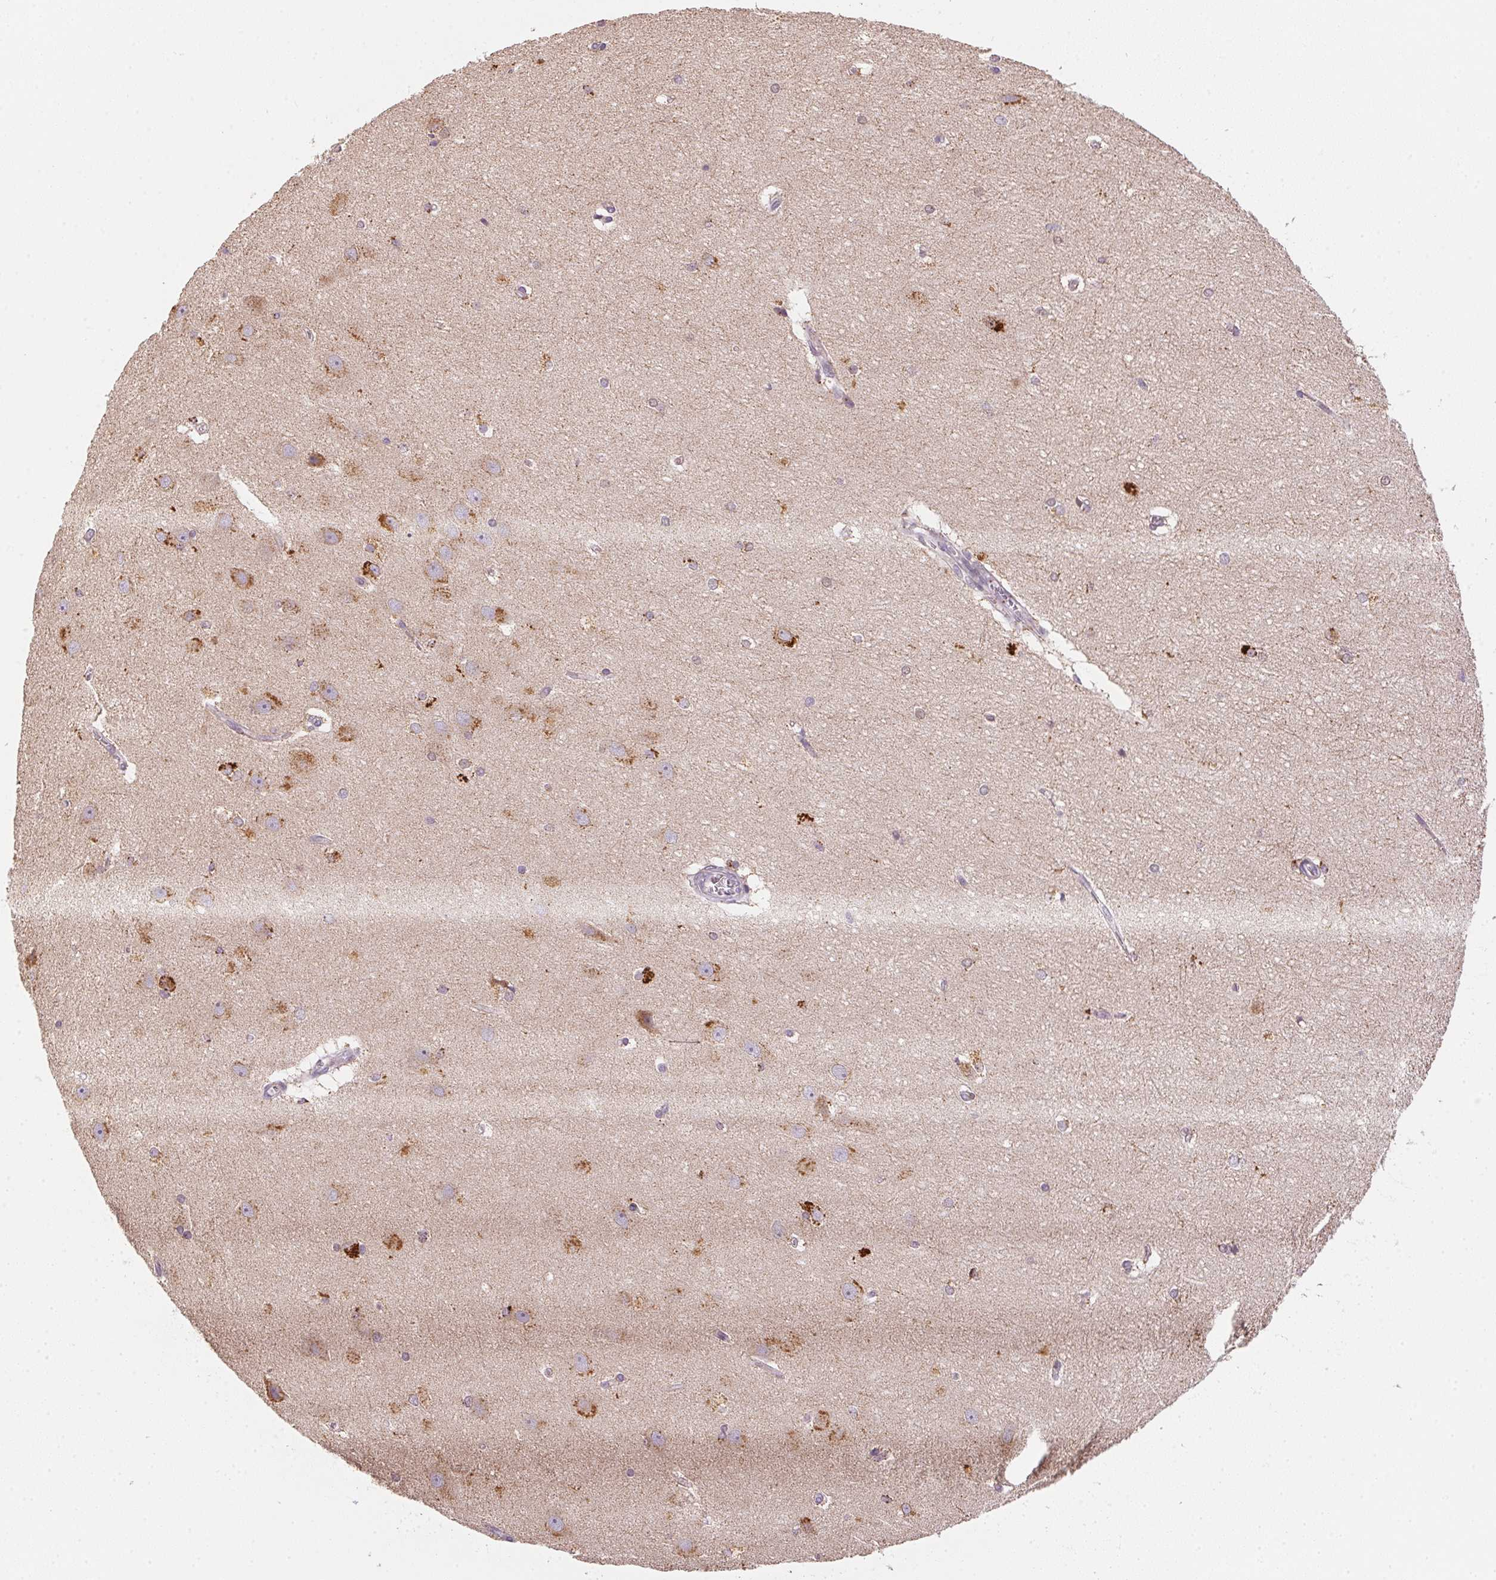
{"staining": {"intensity": "negative", "quantity": "none", "location": "none"}, "tissue": "hippocampus", "cell_type": "Glial cells", "image_type": "normal", "snomed": [{"axis": "morphology", "description": "Normal tissue, NOS"}, {"axis": "topography", "description": "Cerebral cortex"}, {"axis": "topography", "description": "Hippocampus"}], "caption": "Immunohistochemistry (IHC) histopathology image of unremarkable human hippocampus stained for a protein (brown), which displays no positivity in glial cells.", "gene": "METTL13", "patient": {"sex": "female", "age": 19}}